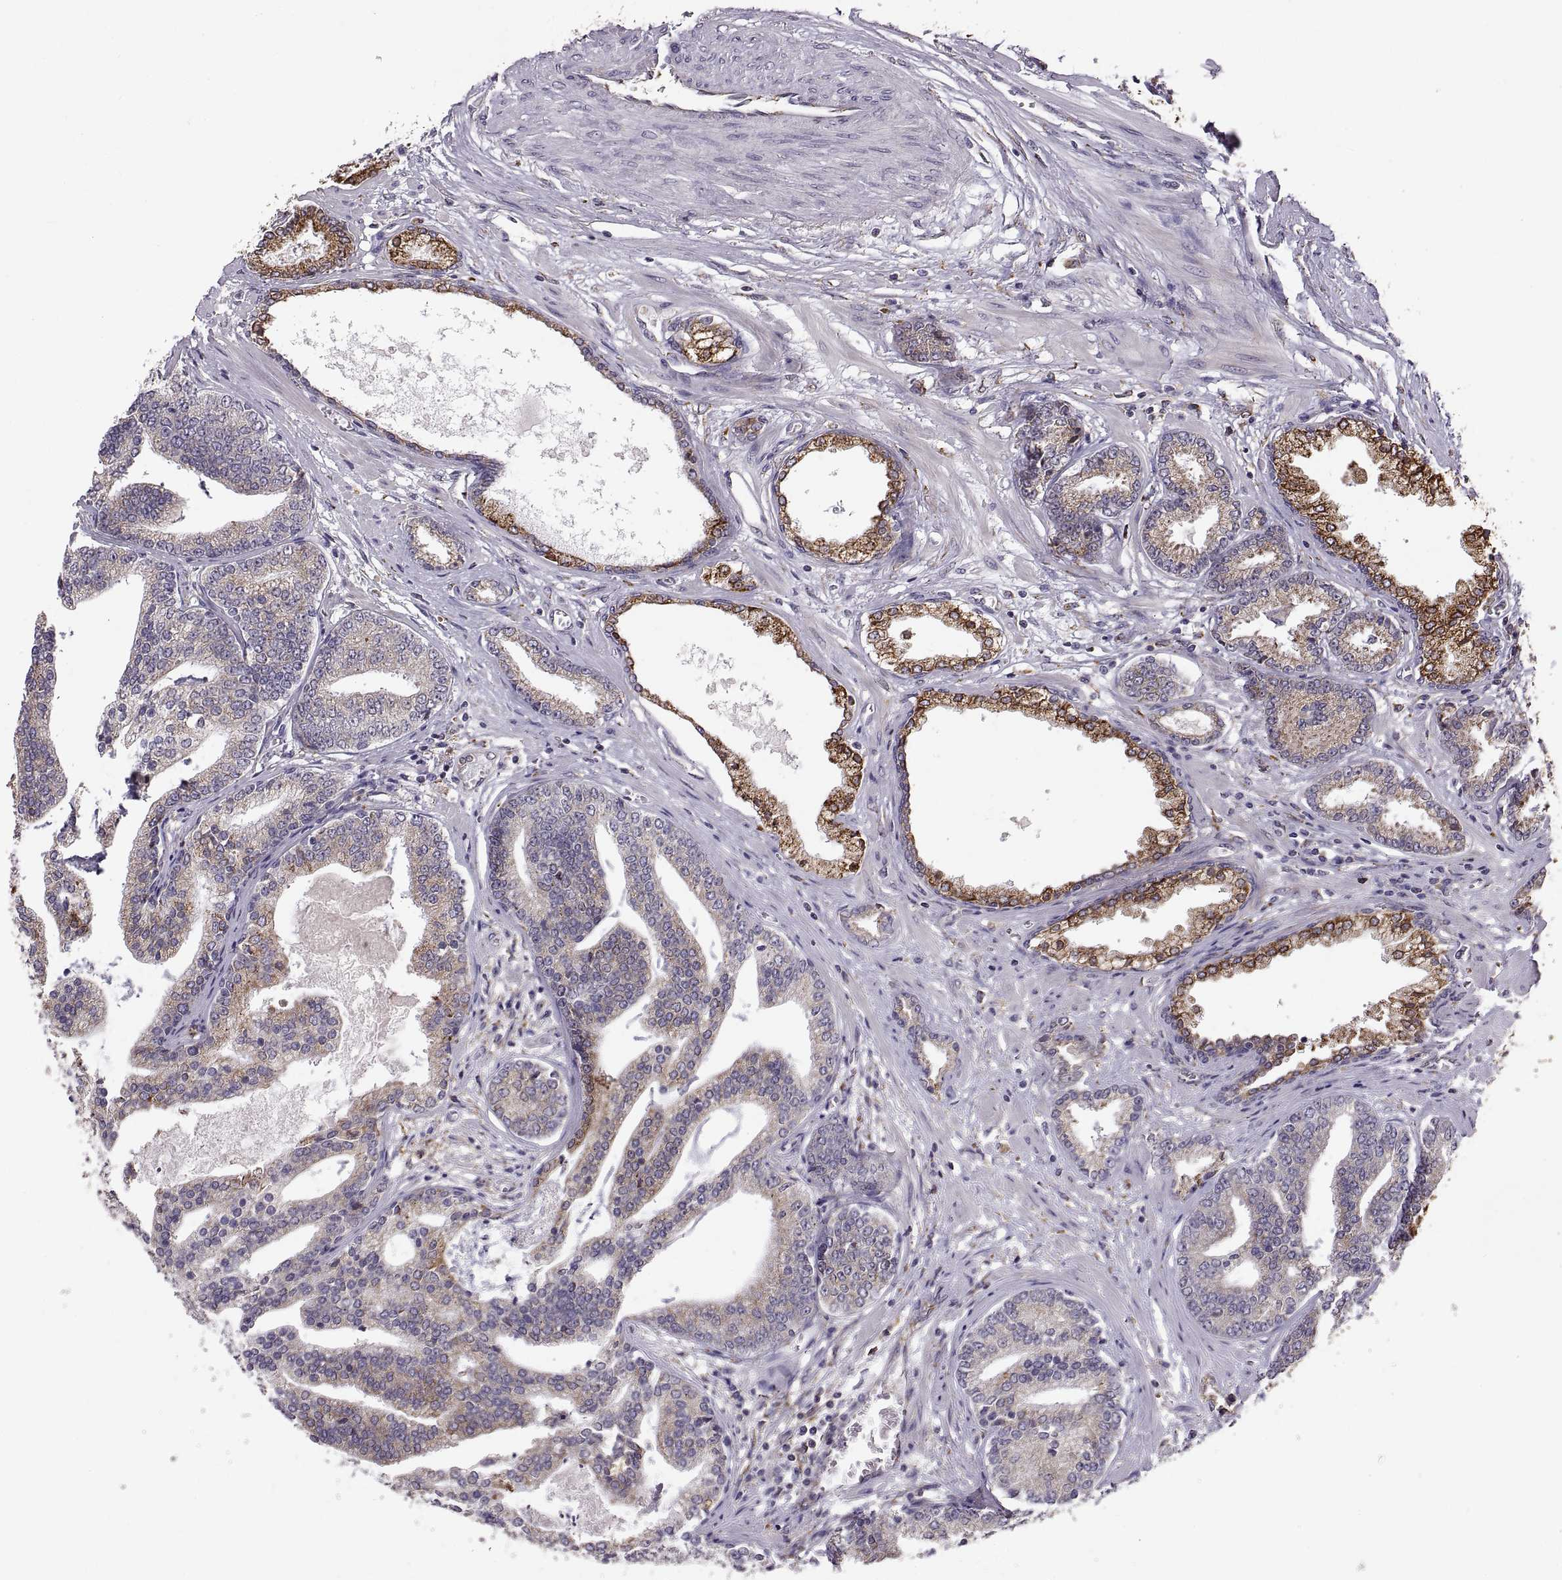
{"staining": {"intensity": "strong", "quantity": "25%-75%", "location": "cytoplasmic/membranous"}, "tissue": "prostate cancer", "cell_type": "Tumor cells", "image_type": "cancer", "snomed": [{"axis": "morphology", "description": "Adenocarcinoma, NOS"}, {"axis": "topography", "description": "Prostate"}], "caption": "This micrograph exhibits immunohistochemistry (IHC) staining of prostate adenocarcinoma, with high strong cytoplasmic/membranous expression in approximately 25%-75% of tumor cells.", "gene": "PLEKHB2", "patient": {"sex": "male", "age": 64}}